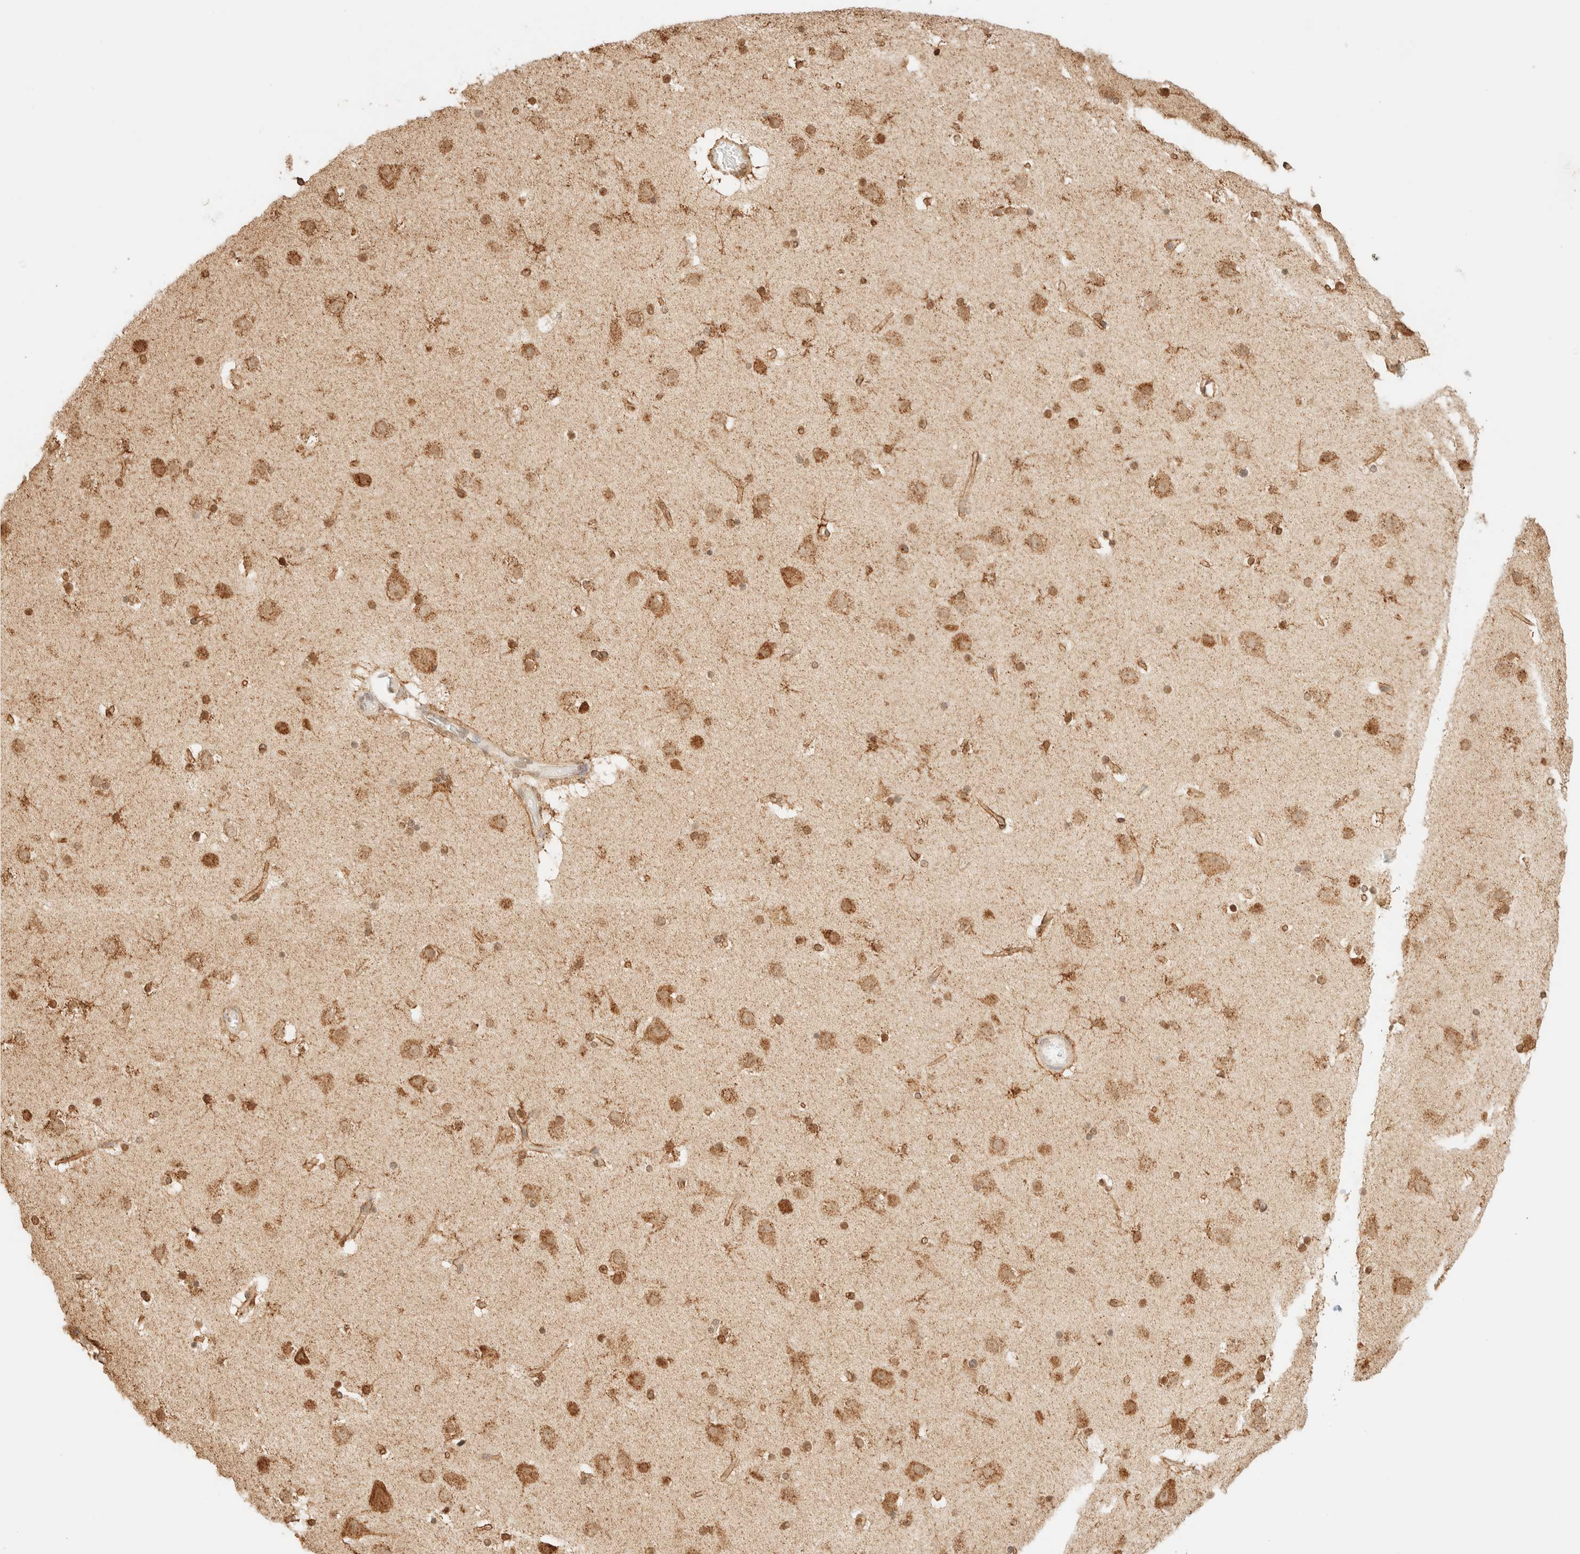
{"staining": {"intensity": "strong", "quantity": ">75%", "location": "cytoplasmic/membranous"}, "tissue": "cerebral cortex", "cell_type": "Endothelial cells", "image_type": "normal", "snomed": [{"axis": "morphology", "description": "Normal tissue, NOS"}, {"axis": "topography", "description": "Cerebral cortex"}], "caption": "Unremarkable cerebral cortex displays strong cytoplasmic/membranous positivity in approximately >75% of endothelial cells, visualized by immunohistochemistry.", "gene": "SPARCL1", "patient": {"sex": "male", "age": 57}}